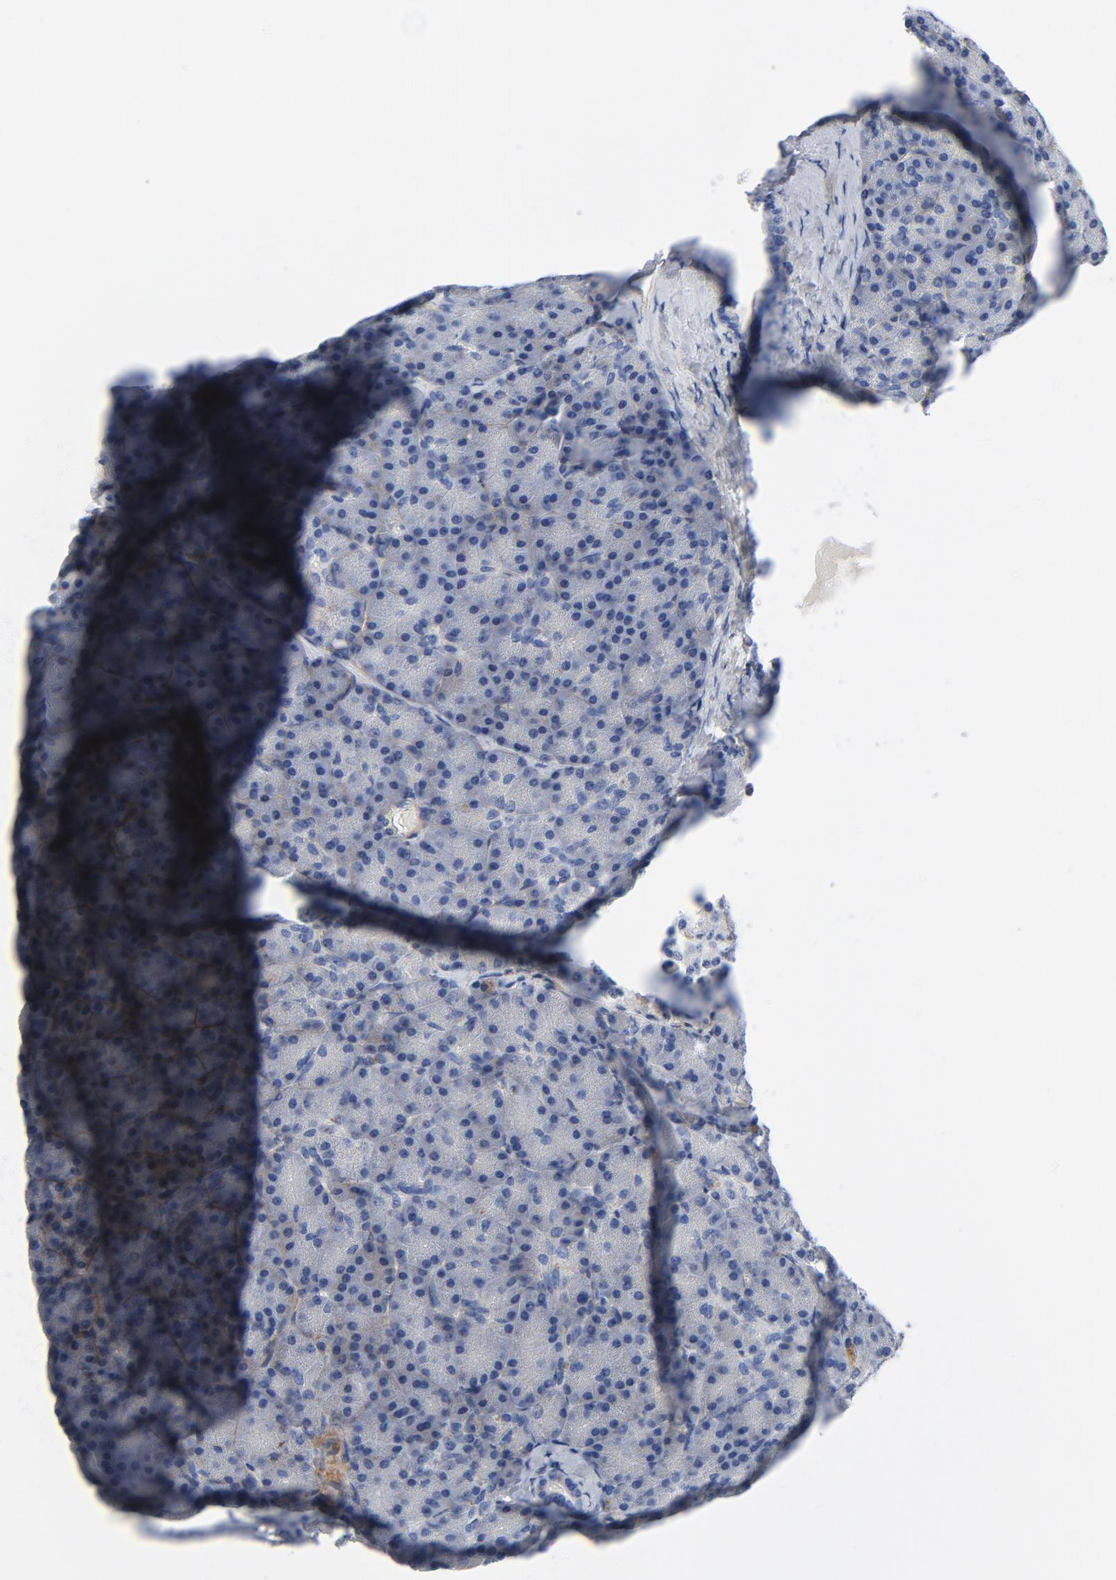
{"staining": {"intensity": "negative", "quantity": "none", "location": "none"}, "tissue": "pancreas", "cell_type": "Exocrine glandular cells", "image_type": "normal", "snomed": [{"axis": "morphology", "description": "Normal tissue, NOS"}, {"axis": "topography", "description": "Pancreas"}], "caption": "There is no significant expression in exocrine glandular cells of pancreas. The staining is performed using DAB brown chromogen with nuclei counter-stained in using hematoxylin.", "gene": "LAMC1", "patient": {"sex": "female", "age": 43}}